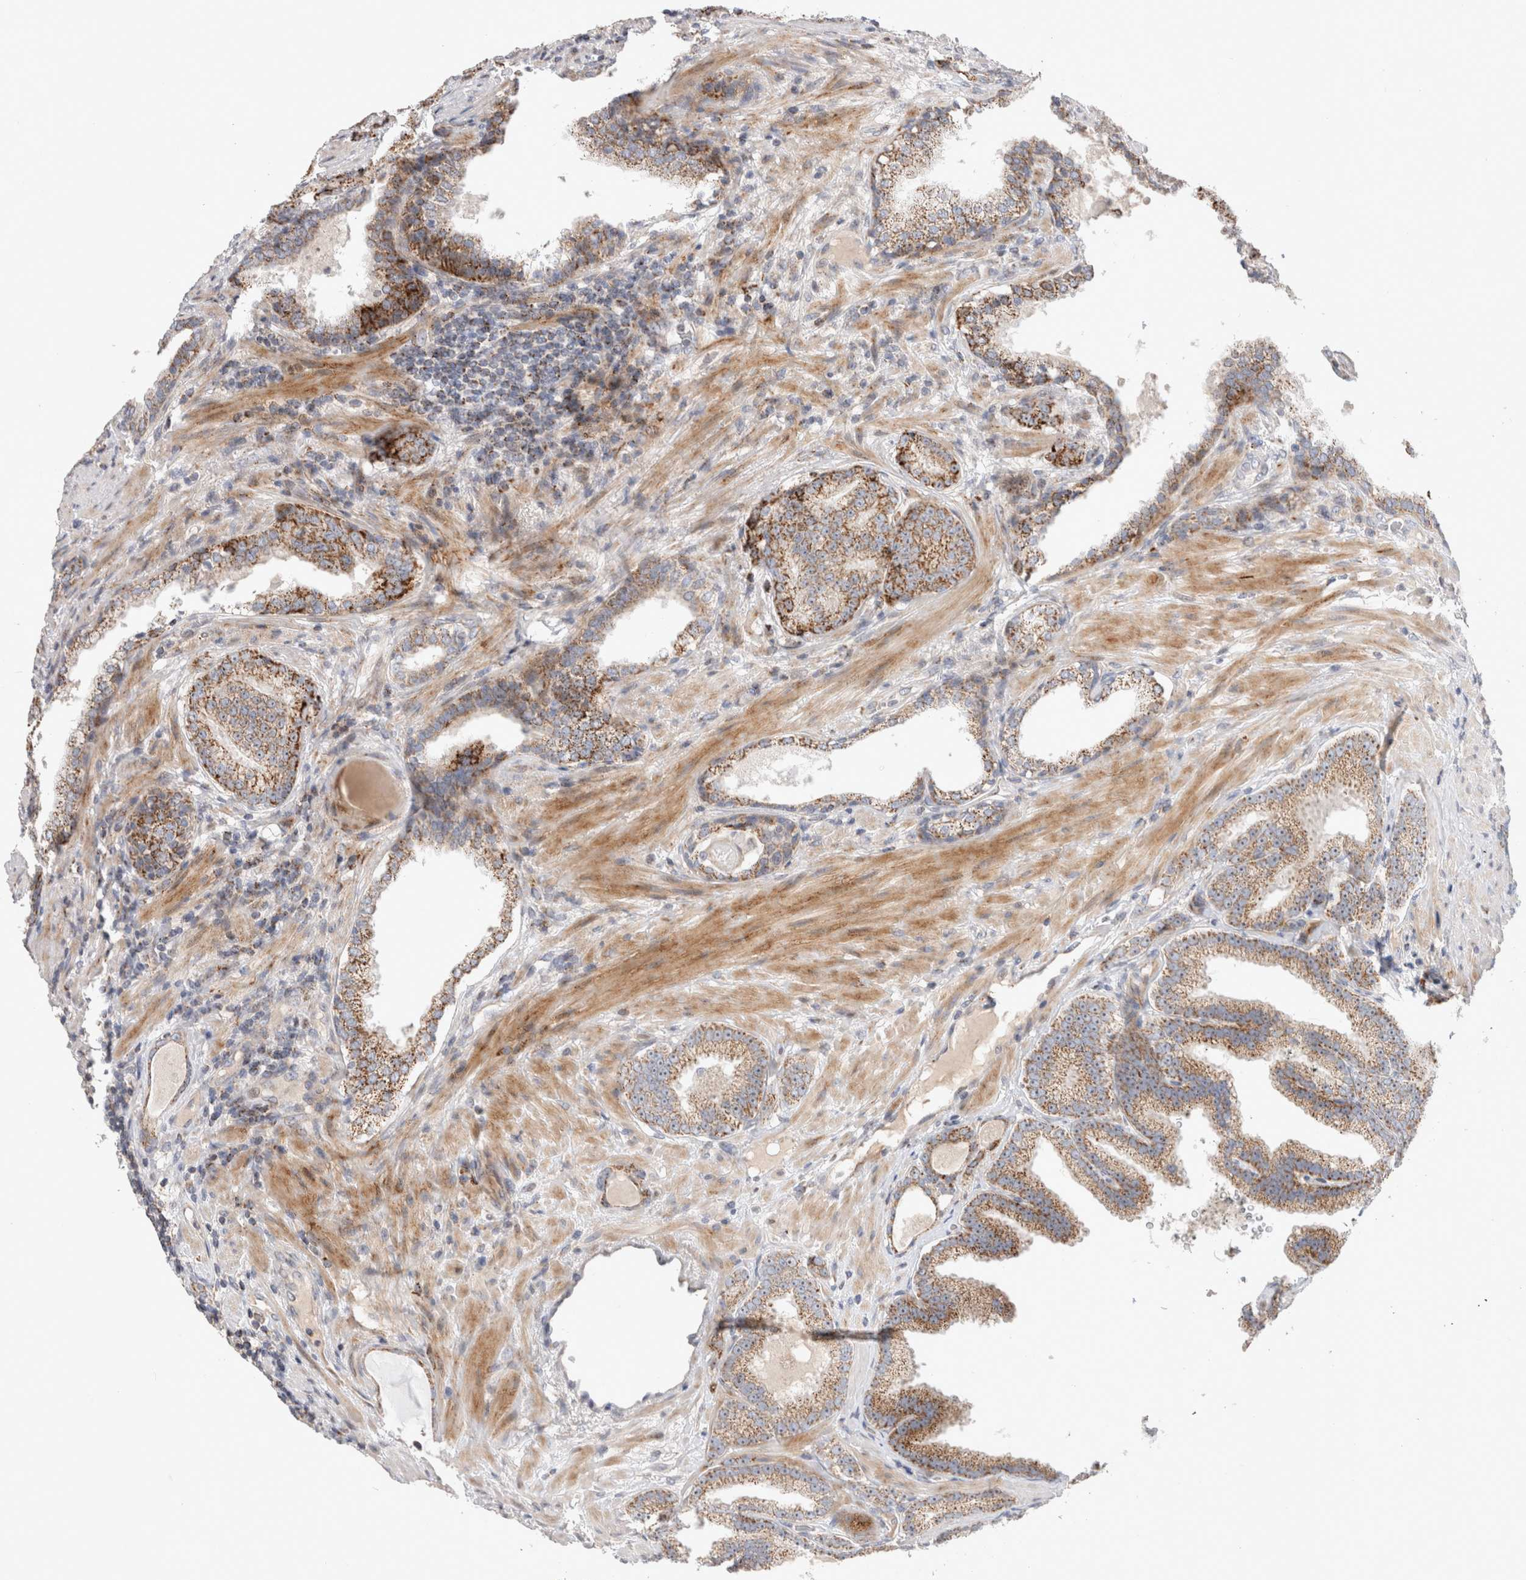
{"staining": {"intensity": "moderate", "quantity": ">75%", "location": "cytoplasmic/membranous"}, "tissue": "prostate cancer", "cell_type": "Tumor cells", "image_type": "cancer", "snomed": [{"axis": "morphology", "description": "Adenocarcinoma, High grade"}, {"axis": "topography", "description": "Prostate"}], "caption": "Human prostate cancer stained with a protein marker reveals moderate staining in tumor cells.", "gene": "CHADL", "patient": {"sex": "male", "age": 61}}